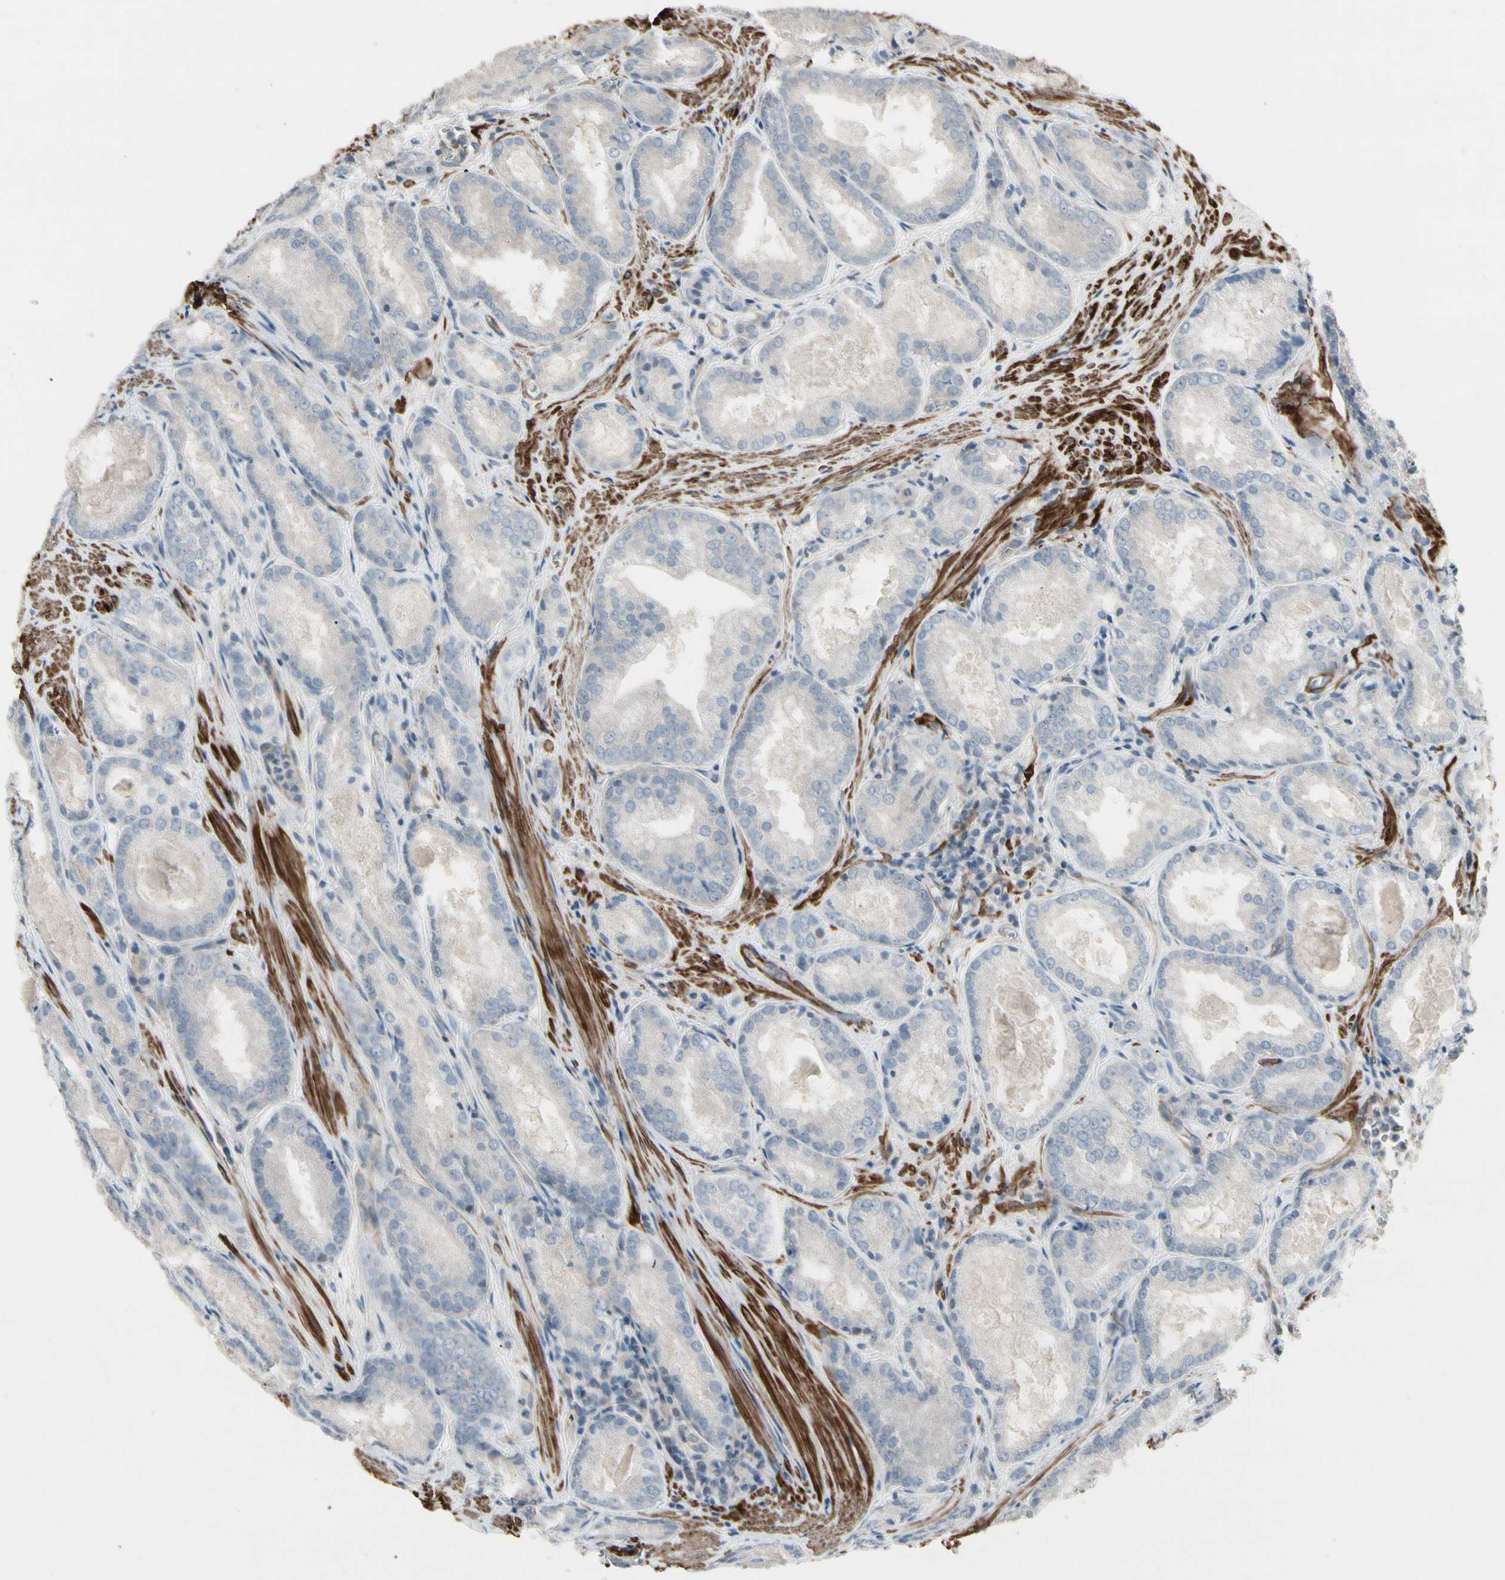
{"staining": {"intensity": "negative", "quantity": "none", "location": "none"}, "tissue": "prostate cancer", "cell_type": "Tumor cells", "image_type": "cancer", "snomed": [{"axis": "morphology", "description": "Adenocarcinoma, Low grade"}, {"axis": "topography", "description": "Prostate"}], "caption": "This micrograph is of adenocarcinoma (low-grade) (prostate) stained with IHC to label a protein in brown with the nuclei are counter-stained blue. There is no positivity in tumor cells.", "gene": "TPM1", "patient": {"sex": "male", "age": 64}}